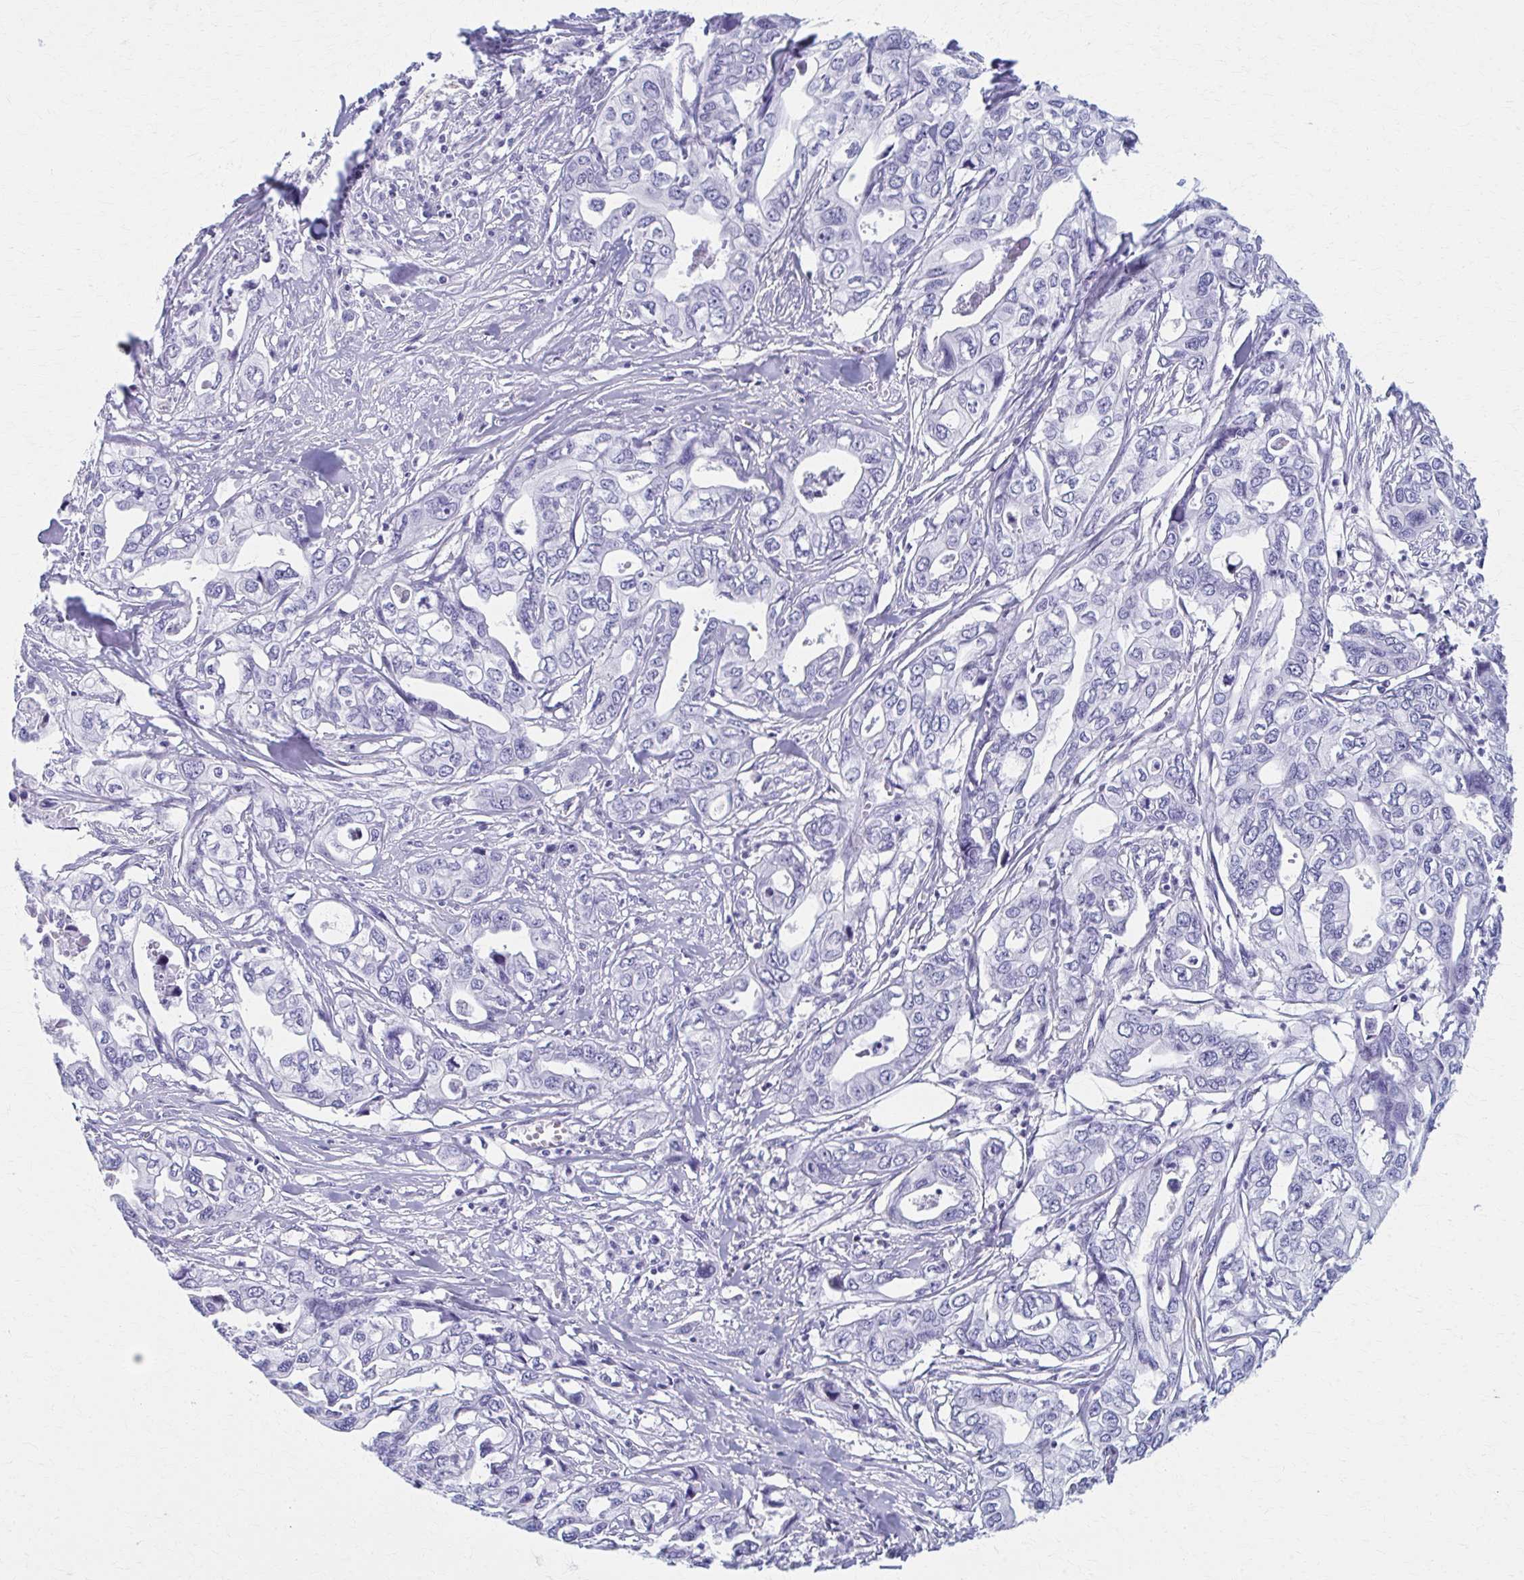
{"staining": {"intensity": "negative", "quantity": "none", "location": "none"}, "tissue": "pancreatic cancer", "cell_type": "Tumor cells", "image_type": "cancer", "snomed": [{"axis": "morphology", "description": "Adenocarcinoma, NOS"}, {"axis": "topography", "description": "Pancreas"}], "caption": "Immunohistochemistry (IHC) of human pancreatic adenocarcinoma reveals no expression in tumor cells.", "gene": "MPLKIP", "patient": {"sex": "male", "age": 68}}